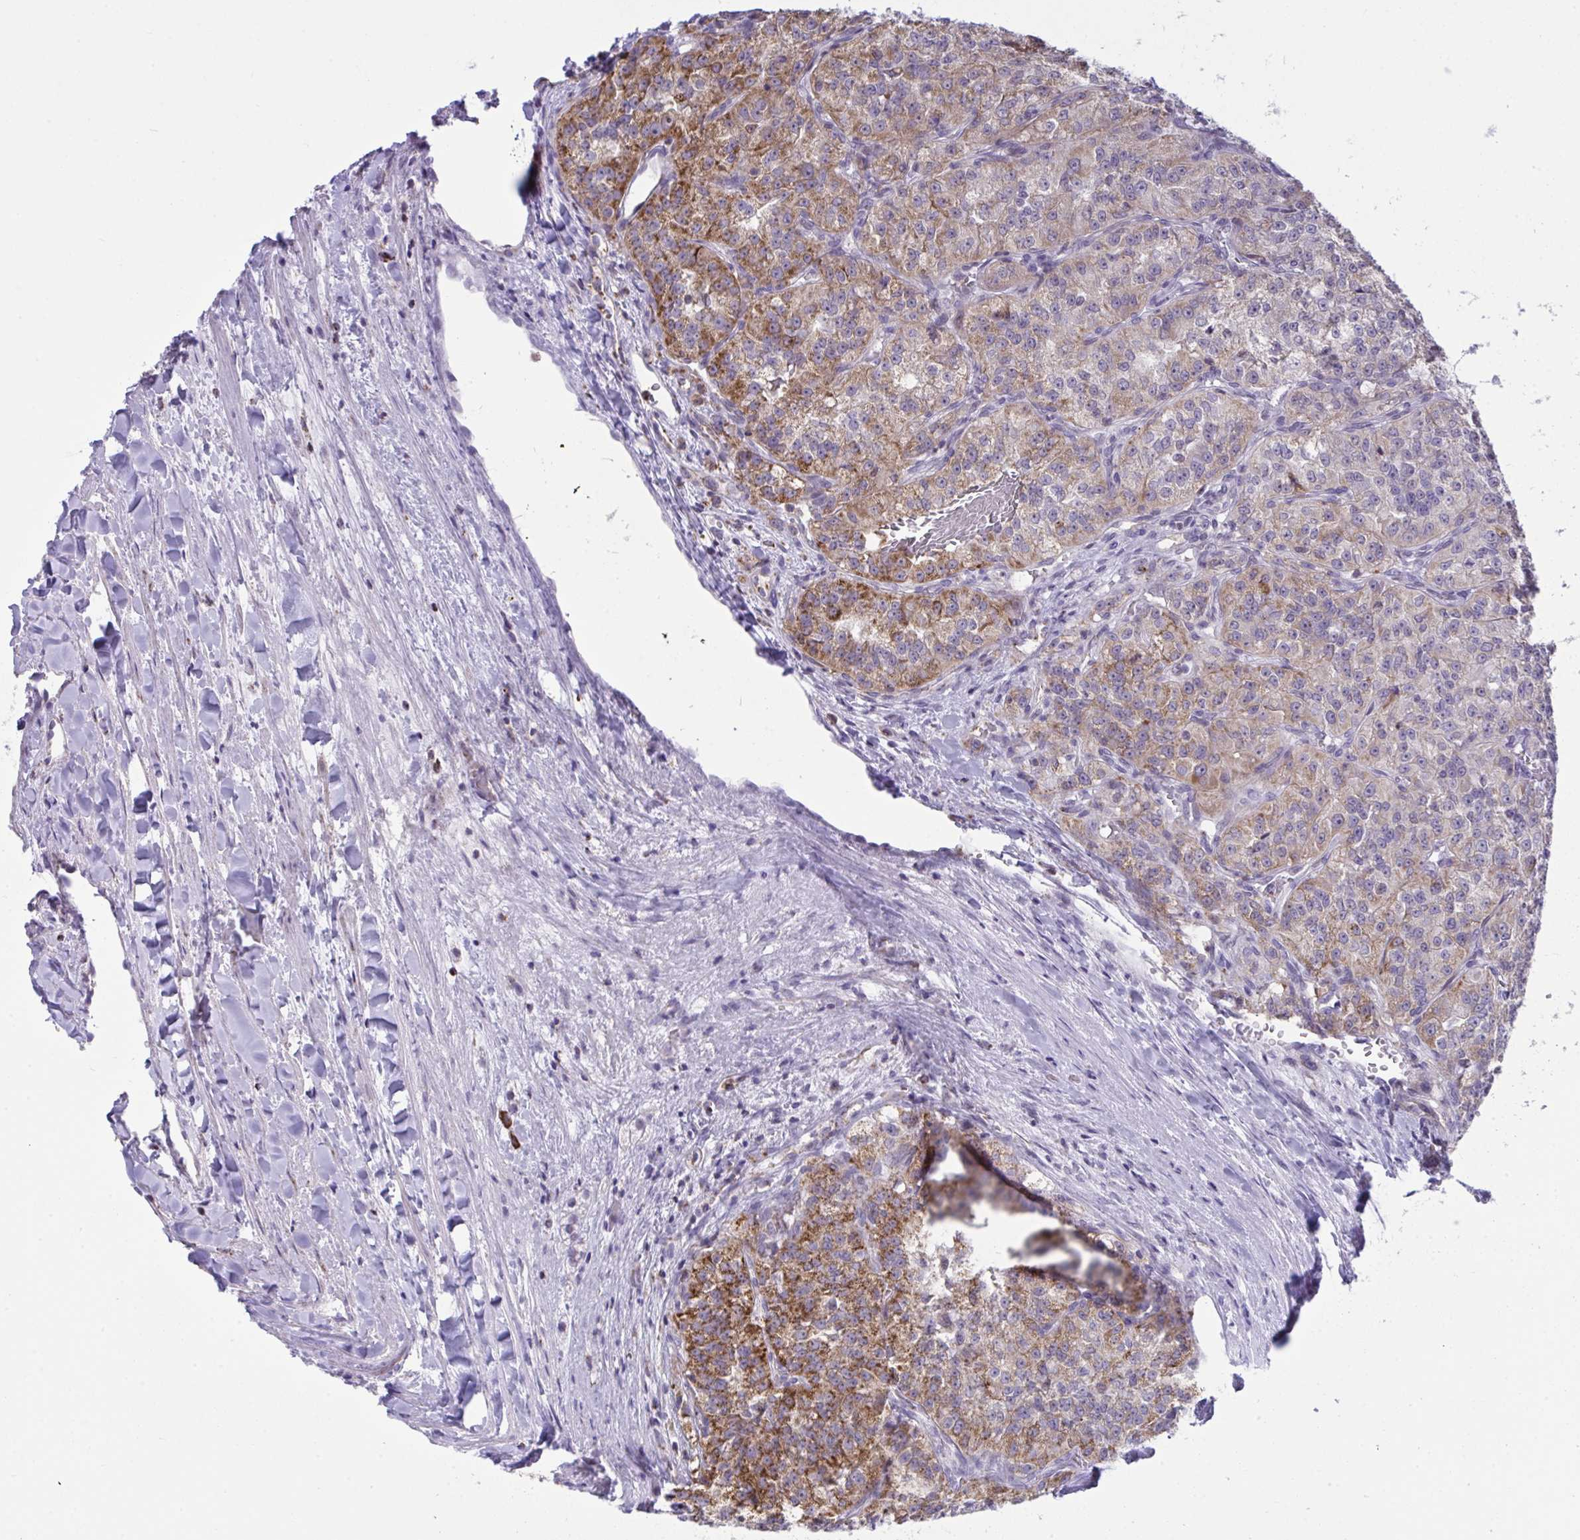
{"staining": {"intensity": "moderate", "quantity": ">75%", "location": "cytoplasmic/membranous"}, "tissue": "renal cancer", "cell_type": "Tumor cells", "image_type": "cancer", "snomed": [{"axis": "morphology", "description": "Adenocarcinoma, NOS"}, {"axis": "topography", "description": "Kidney"}], "caption": "Renal cancer (adenocarcinoma) stained for a protein demonstrates moderate cytoplasmic/membranous positivity in tumor cells.", "gene": "PLA2G12B", "patient": {"sex": "female", "age": 63}}